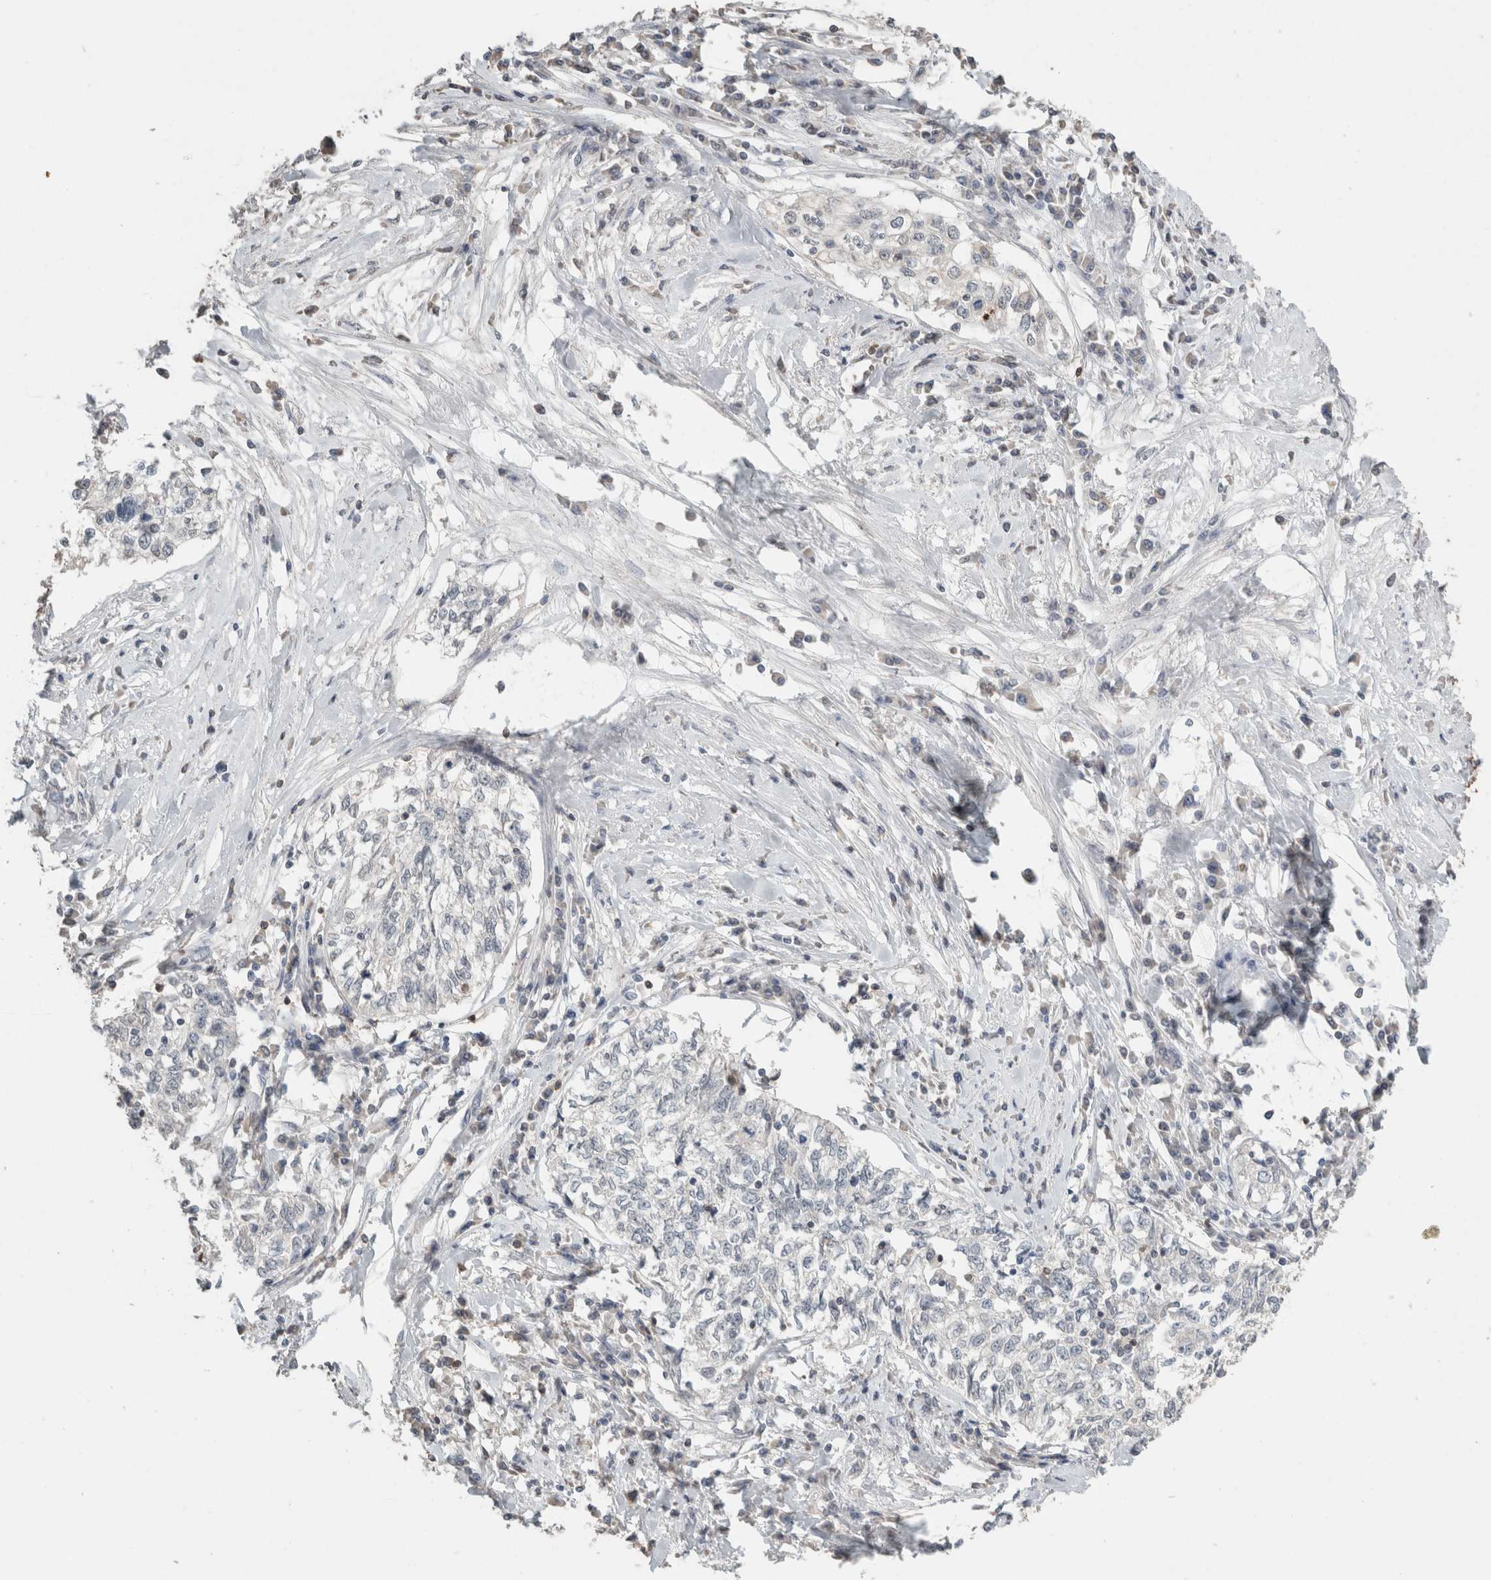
{"staining": {"intensity": "negative", "quantity": "none", "location": "none"}, "tissue": "cervical cancer", "cell_type": "Tumor cells", "image_type": "cancer", "snomed": [{"axis": "morphology", "description": "Squamous cell carcinoma, NOS"}, {"axis": "topography", "description": "Cervix"}], "caption": "An IHC photomicrograph of cervical squamous cell carcinoma is shown. There is no staining in tumor cells of cervical squamous cell carcinoma. (IHC, brightfield microscopy, high magnification).", "gene": "TRAT1", "patient": {"sex": "female", "age": 57}}